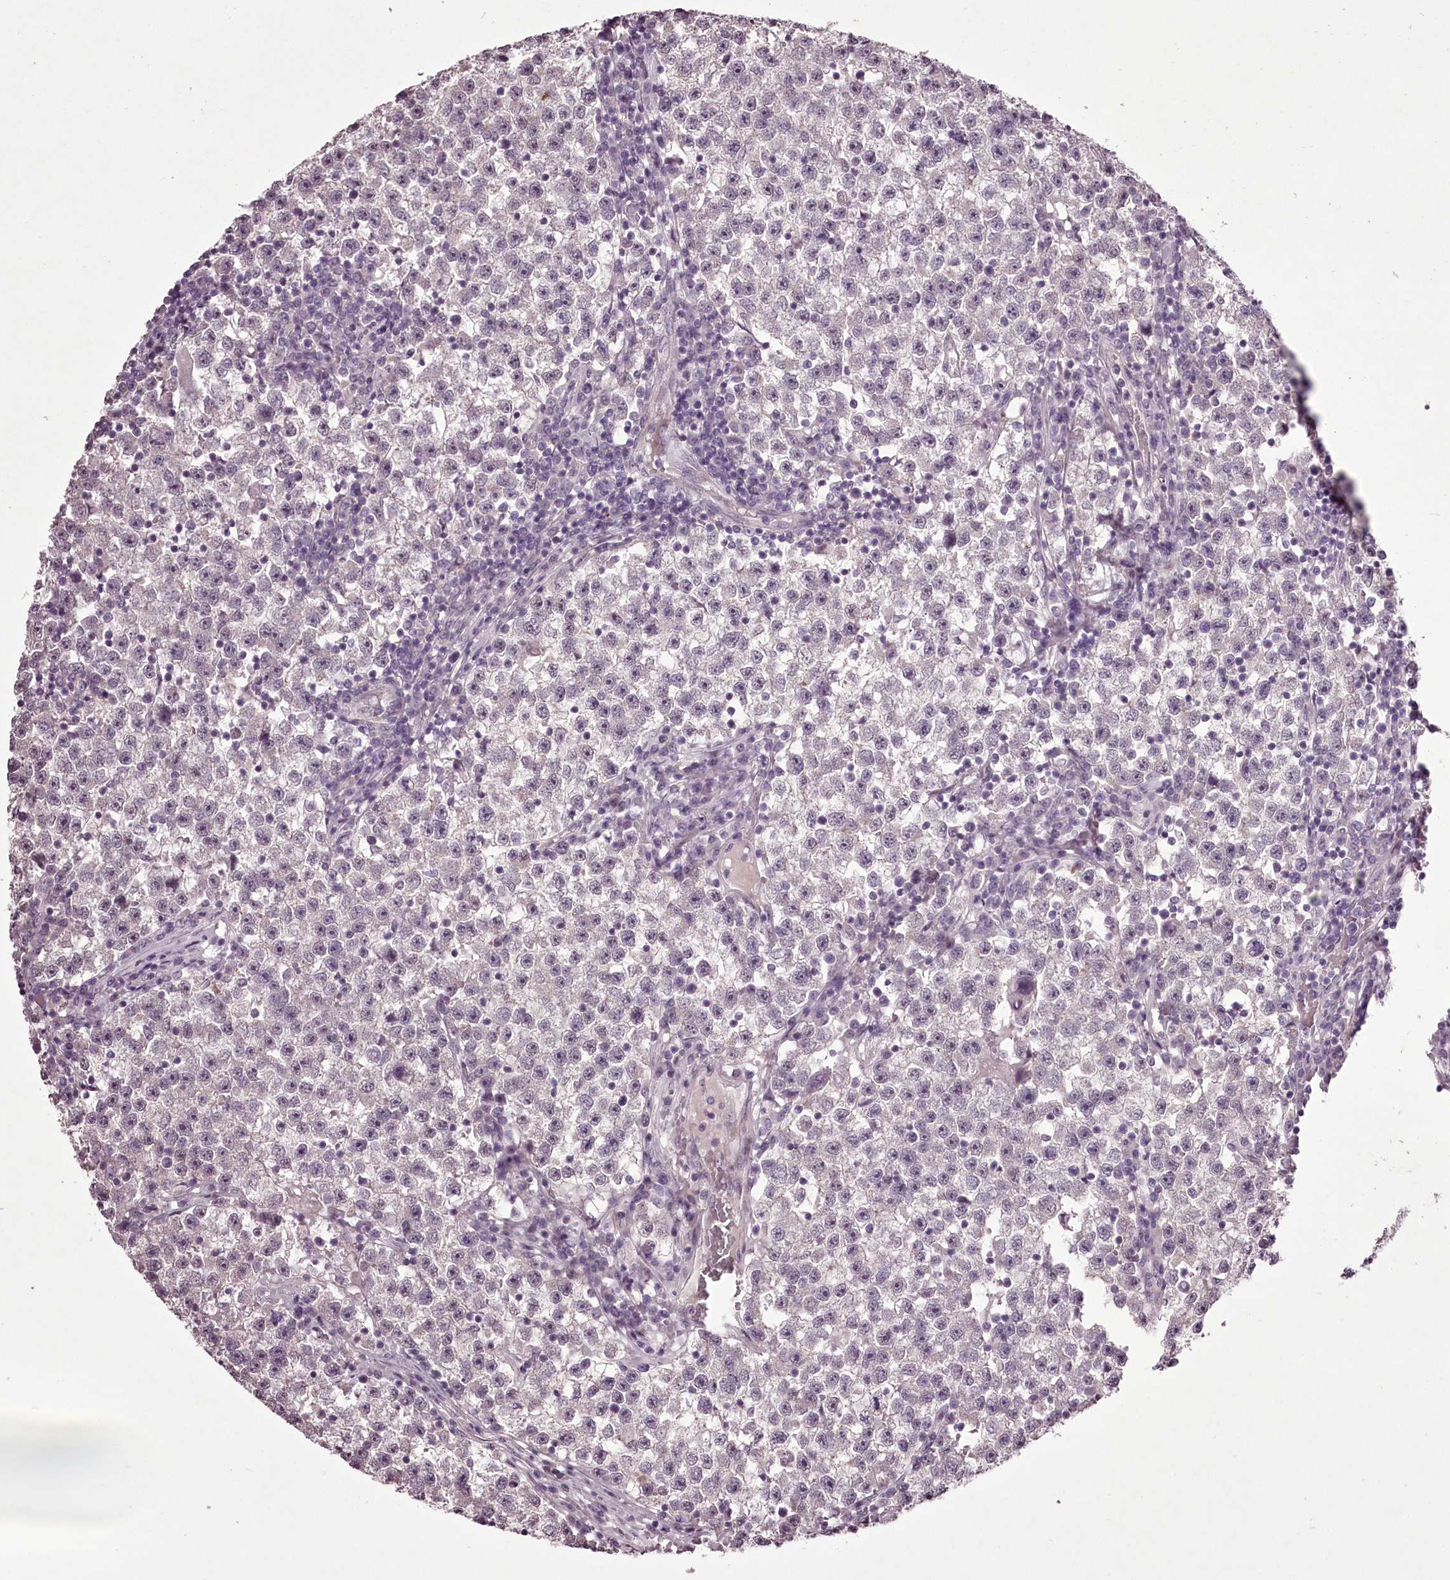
{"staining": {"intensity": "negative", "quantity": "none", "location": "none"}, "tissue": "testis cancer", "cell_type": "Tumor cells", "image_type": "cancer", "snomed": [{"axis": "morphology", "description": "Seminoma, NOS"}, {"axis": "topography", "description": "Testis"}], "caption": "A micrograph of human testis cancer (seminoma) is negative for staining in tumor cells. (Stains: DAB (3,3'-diaminobenzidine) immunohistochemistry (IHC) with hematoxylin counter stain, Microscopy: brightfield microscopy at high magnification).", "gene": "C1orf56", "patient": {"sex": "male", "age": 22}}